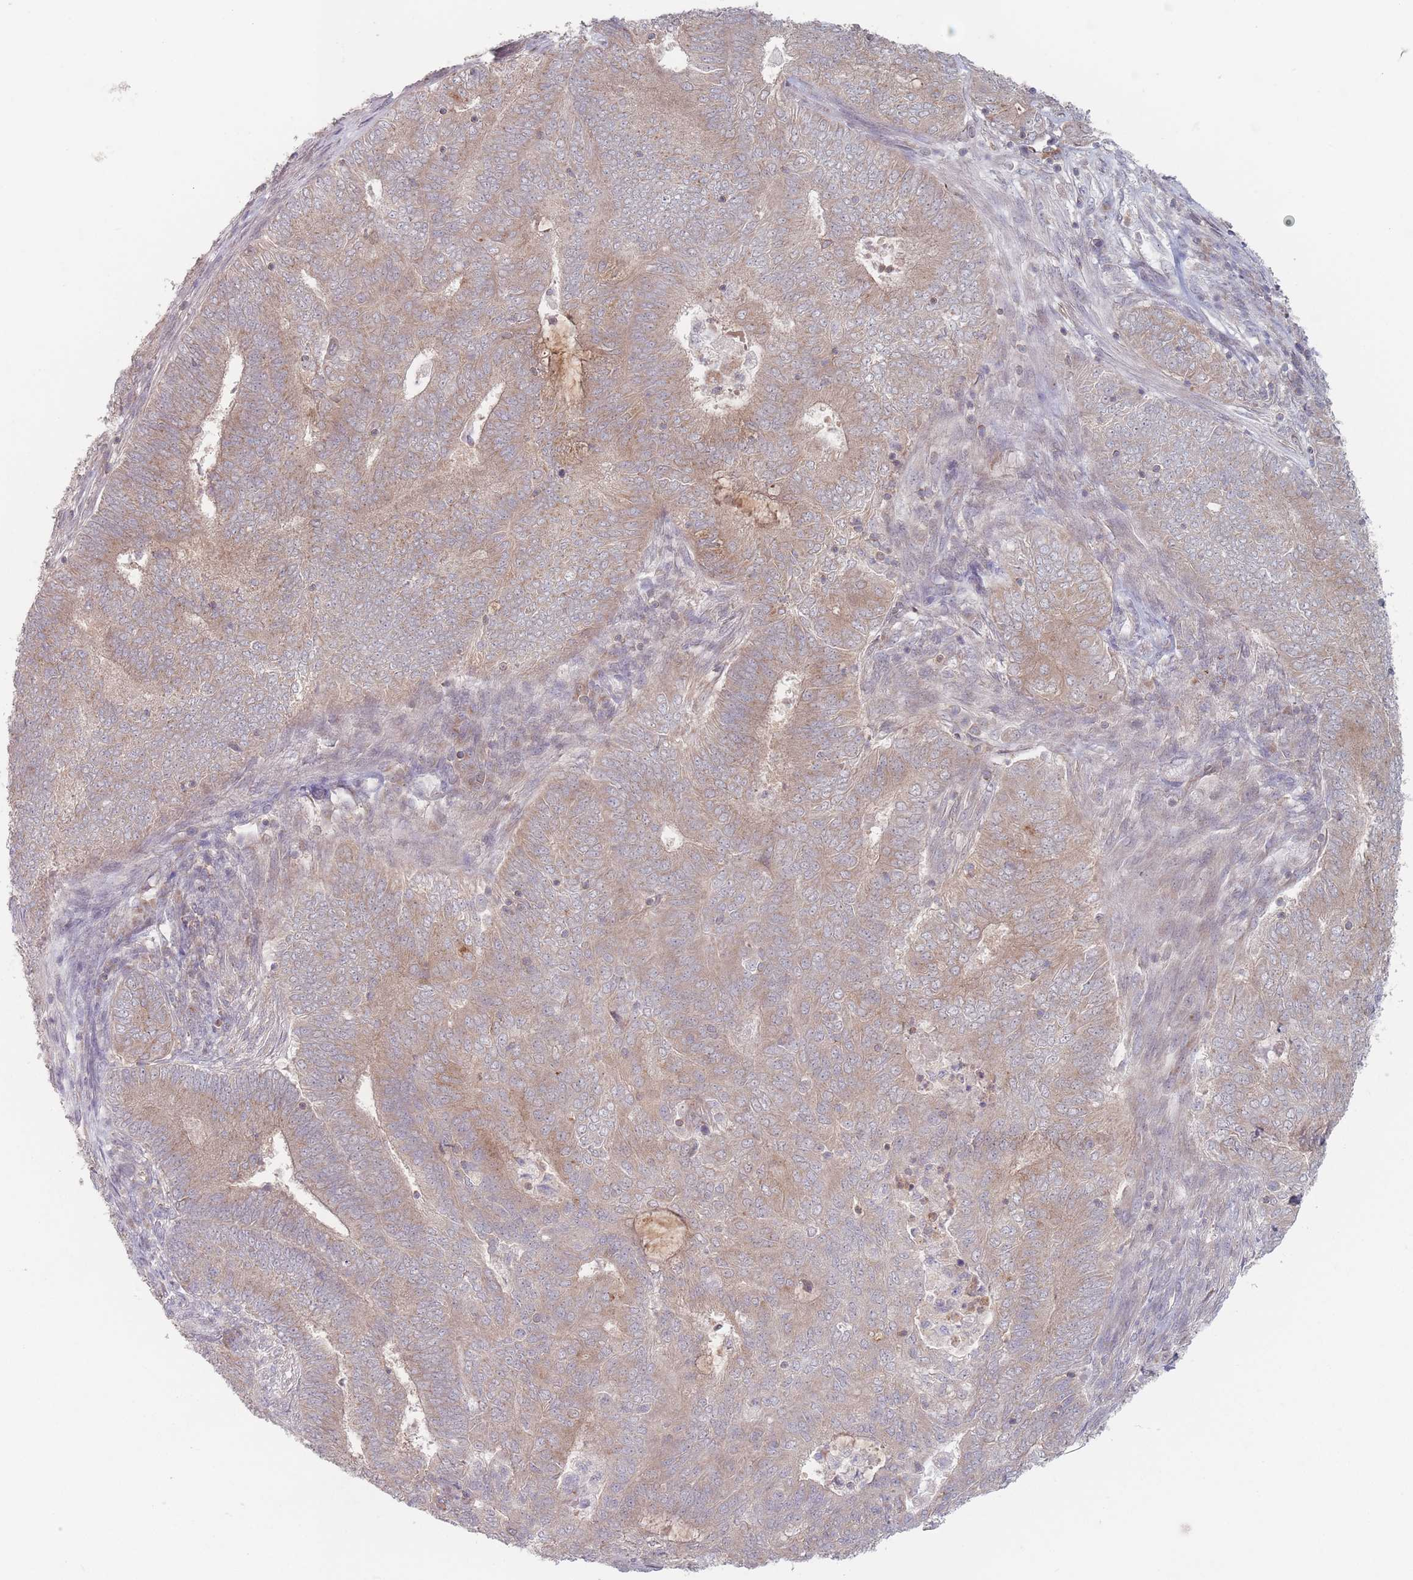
{"staining": {"intensity": "weak", "quantity": ">75%", "location": "cytoplasmic/membranous"}, "tissue": "endometrial cancer", "cell_type": "Tumor cells", "image_type": "cancer", "snomed": [{"axis": "morphology", "description": "Adenocarcinoma, NOS"}, {"axis": "topography", "description": "Endometrium"}], "caption": "This image reveals endometrial cancer stained with IHC to label a protein in brown. The cytoplasmic/membranous of tumor cells show weak positivity for the protein. Nuclei are counter-stained blue.", "gene": "PPM1A", "patient": {"sex": "female", "age": 62}}